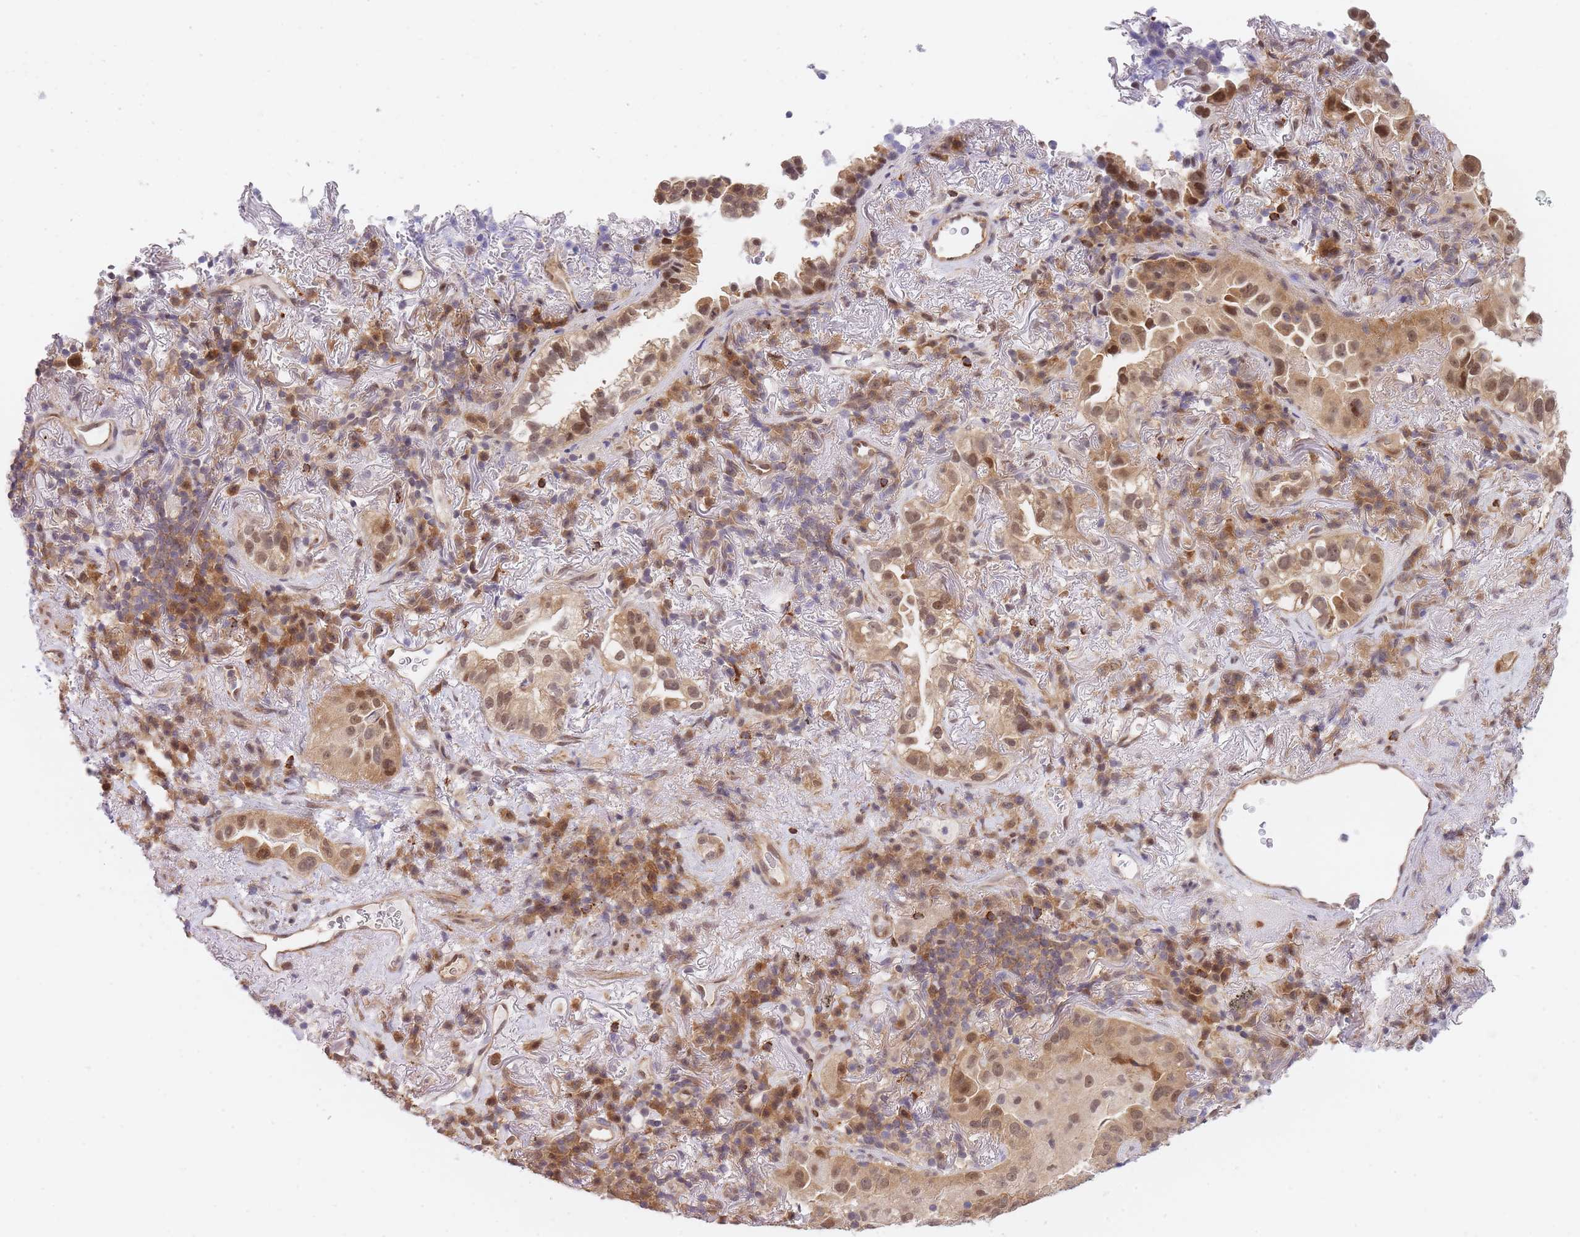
{"staining": {"intensity": "moderate", "quantity": ">75%", "location": "cytoplasmic/membranous,nuclear"}, "tissue": "lung cancer", "cell_type": "Tumor cells", "image_type": "cancer", "snomed": [{"axis": "morphology", "description": "Adenocarcinoma, NOS"}, {"axis": "topography", "description": "Lung"}], "caption": "Protein expression analysis of adenocarcinoma (lung) displays moderate cytoplasmic/membranous and nuclear positivity in about >75% of tumor cells. Ihc stains the protein in brown and the nuclei are stained blue.", "gene": "NSFL1C", "patient": {"sex": "female", "age": 69}}